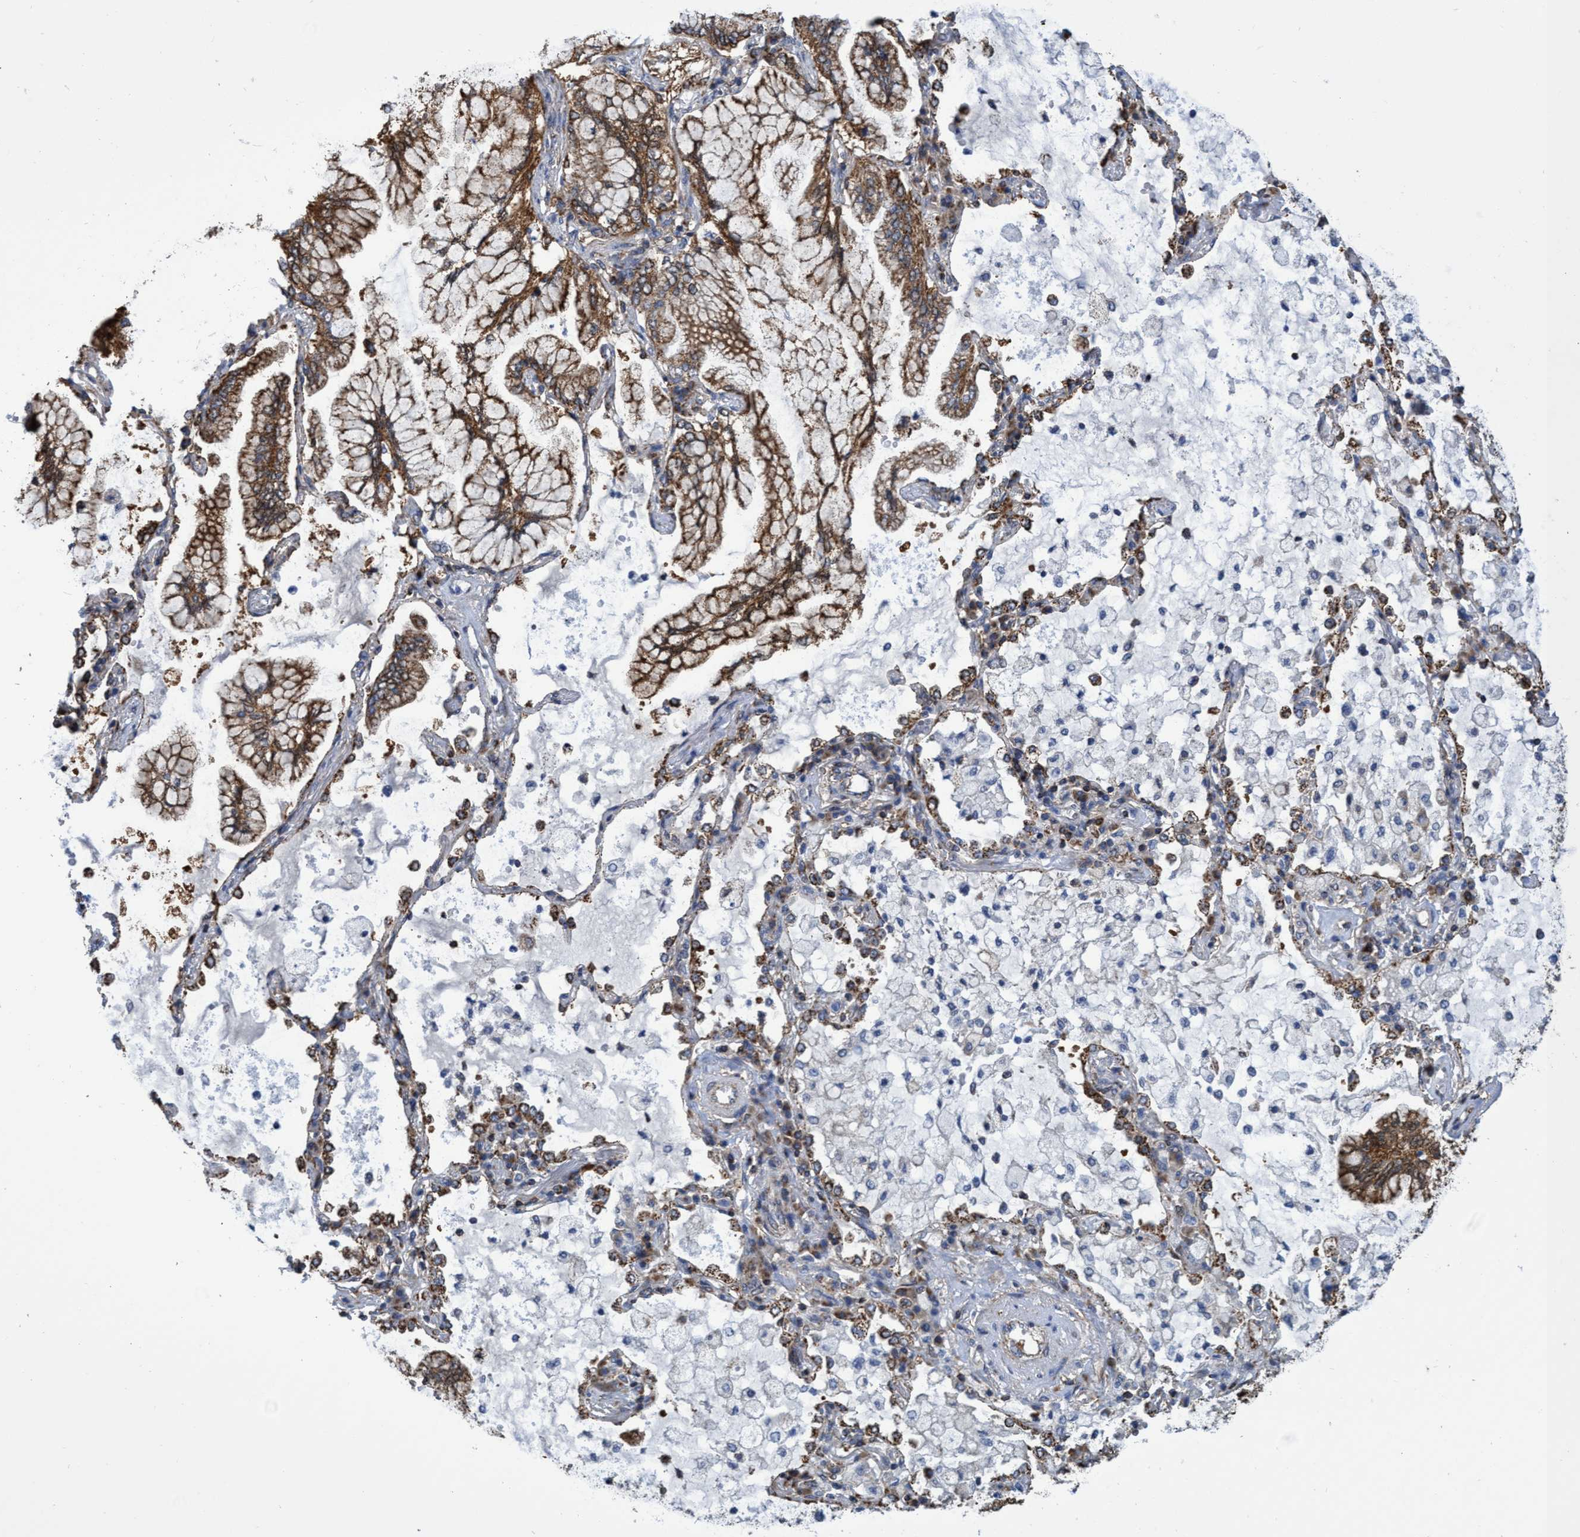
{"staining": {"intensity": "strong", "quantity": ">75%", "location": "cytoplasmic/membranous"}, "tissue": "lung cancer", "cell_type": "Tumor cells", "image_type": "cancer", "snomed": [{"axis": "morphology", "description": "Adenocarcinoma, NOS"}, {"axis": "topography", "description": "Lung"}], "caption": "Protein expression analysis of human lung adenocarcinoma reveals strong cytoplasmic/membranous staining in approximately >75% of tumor cells.", "gene": "CRYZ", "patient": {"sex": "female", "age": 70}}